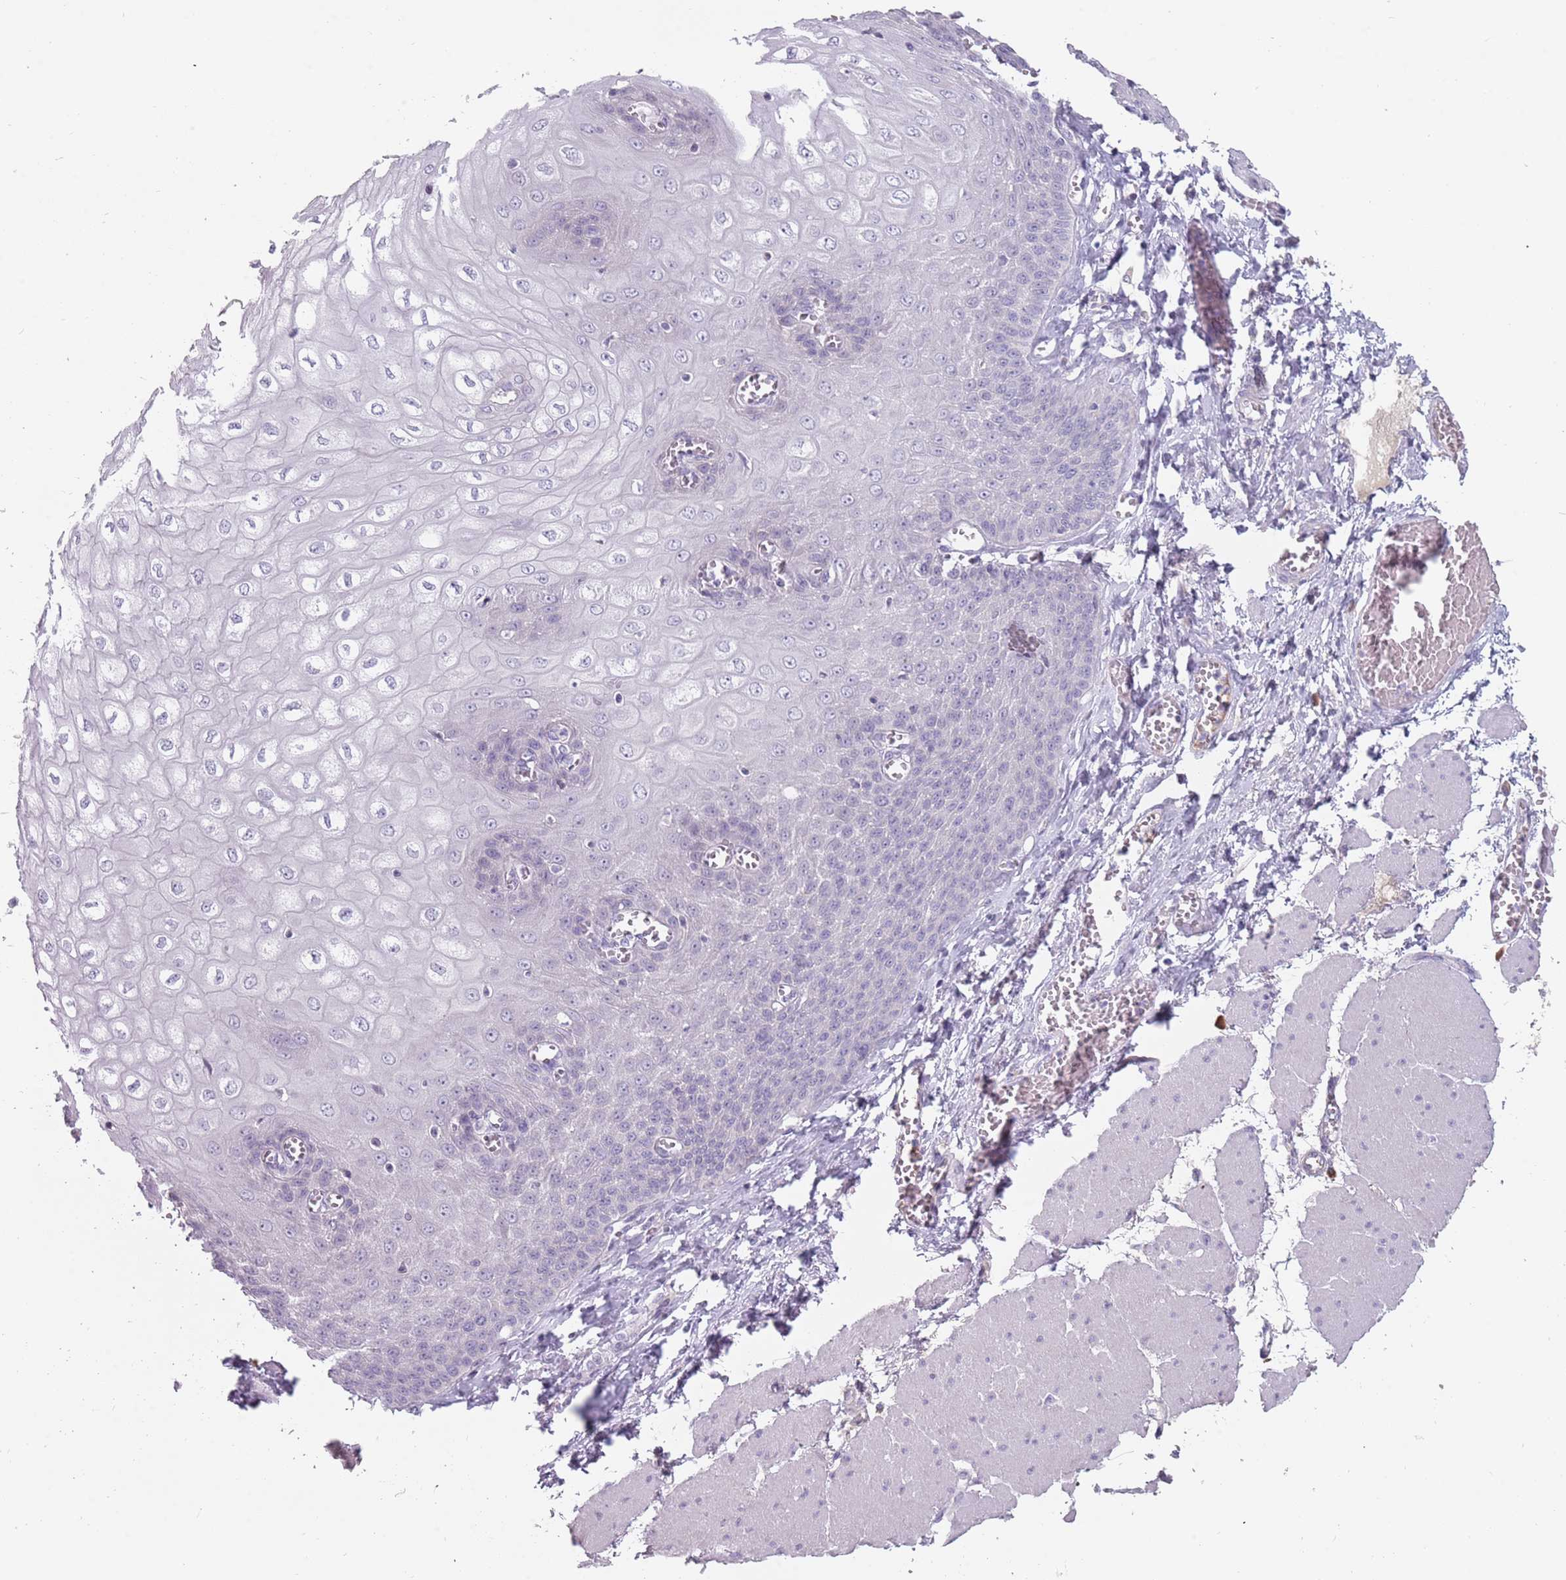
{"staining": {"intensity": "negative", "quantity": "none", "location": "none"}, "tissue": "esophagus", "cell_type": "Squamous epithelial cells", "image_type": "normal", "snomed": [{"axis": "morphology", "description": "Normal tissue, NOS"}, {"axis": "topography", "description": "Esophagus"}], "caption": "DAB (3,3'-diaminobenzidine) immunohistochemical staining of unremarkable human esophagus shows no significant staining in squamous epithelial cells.", "gene": "DDX4", "patient": {"sex": "male", "age": 60}}